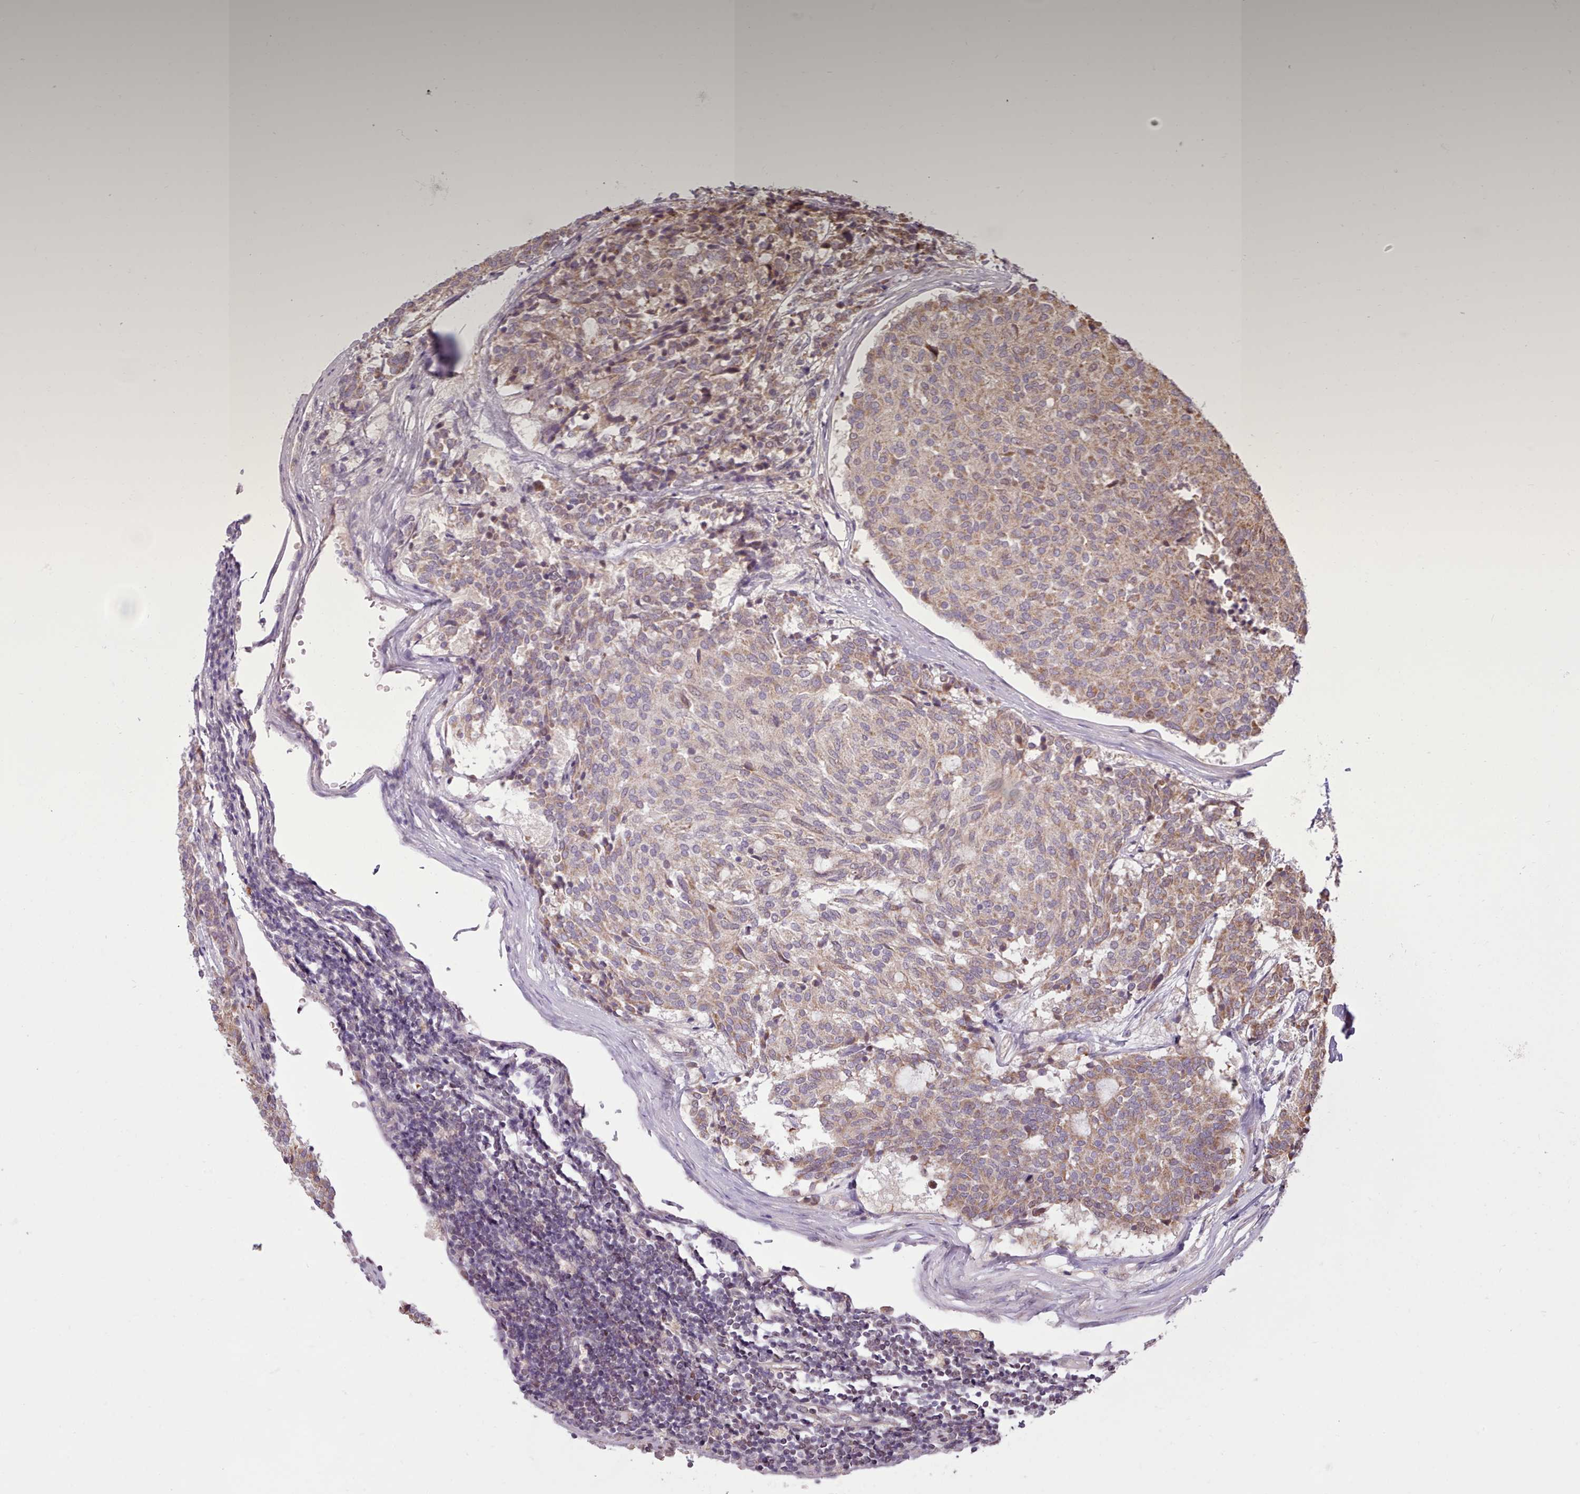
{"staining": {"intensity": "moderate", "quantity": "25%-75%", "location": "cytoplasmic/membranous"}, "tissue": "carcinoid", "cell_type": "Tumor cells", "image_type": "cancer", "snomed": [{"axis": "morphology", "description": "Carcinoid, malignant, NOS"}, {"axis": "topography", "description": "Pancreas"}], "caption": "High-power microscopy captured an immunohistochemistry (IHC) photomicrograph of malignant carcinoid, revealing moderate cytoplasmic/membranous positivity in approximately 25%-75% of tumor cells. (DAB IHC, brown staining for protein, blue staining for nuclei).", "gene": "ARL2BP", "patient": {"sex": "female", "age": 54}}